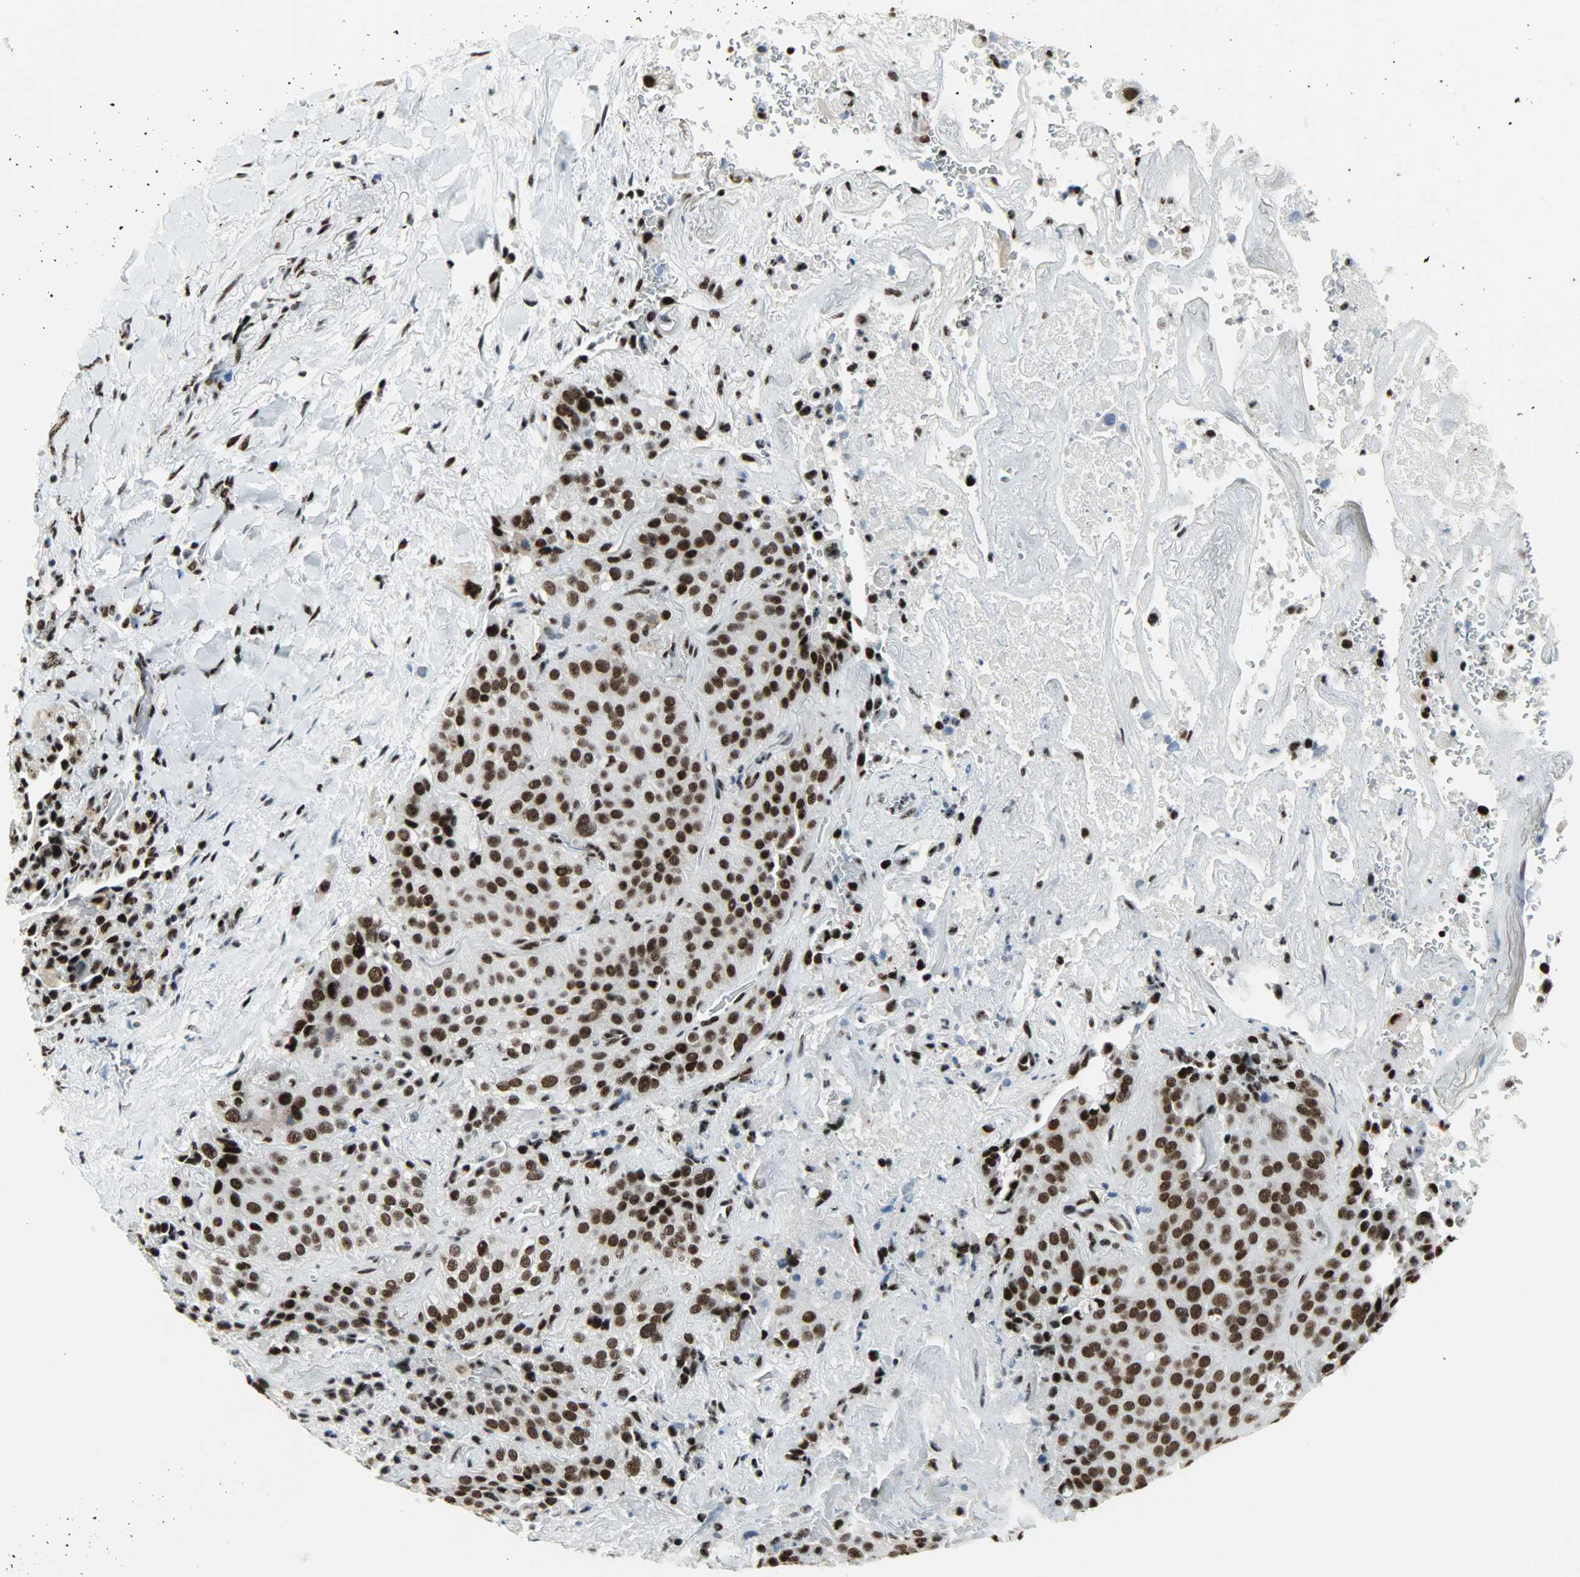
{"staining": {"intensity": "strong", "quantity": ">75%", "location": "nuclear"}, "tissue": "lung cancer", "cell_type": "Tumor cells", "image_type": "cancer", "snomed": [{"axis": "morphology", "description": "Squamous cell carcinoma, NOS"}, {"axis": "topography", "description": "Lung"}], "caption": "Immunohistochemistry (IHC) of human lung squamous cell carcinoma exhibits high levels of strong nuclear positivity in approximately >75% of tumor cells.", "gene": "SNRPA", "patient": {"sex": "male", "age": 54}}